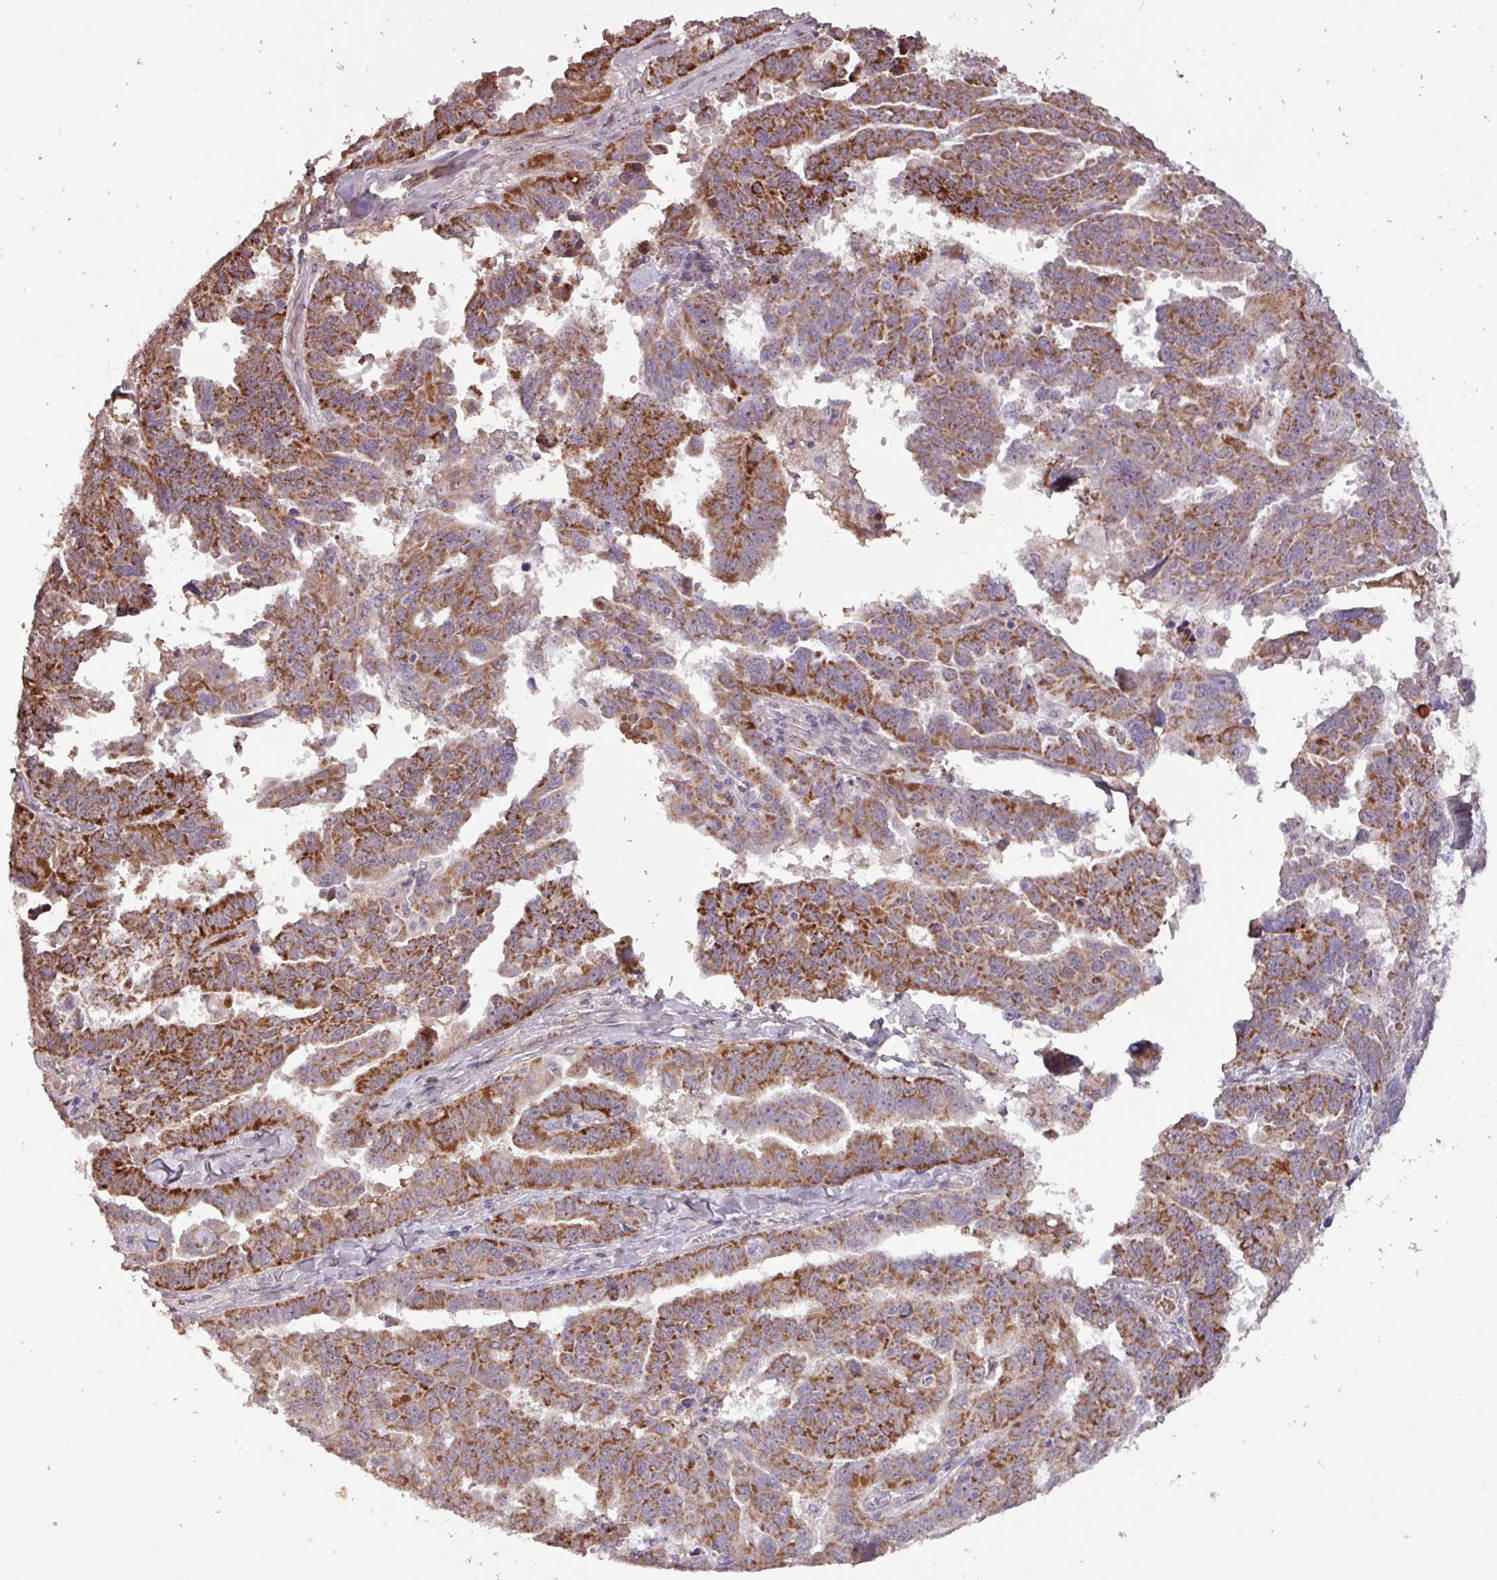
{"staining": {"intensity": "moderate", "quantity": ">75%", "location": "cytoplasmic/membranous"}, "tissue": "ovarian cancer", "cell_type": "Tumor cells", "image_type": "cancer", "snomed": [{"axis": "morphology", "description": "Adenocarcinoma, NOS"}, {"axis": "morphology", "description": "Carcinoma, endometroid"}, {"axis": "topography", "description": "Ovary"}], "caption": "Protein expression analysis of human ovarian cancer reveals moderate cytoplasmic/membranous staining in about >75% of tumor cells.", "gene": "L3MBTL3", "patient": {"sex": "female", "age": 72}}